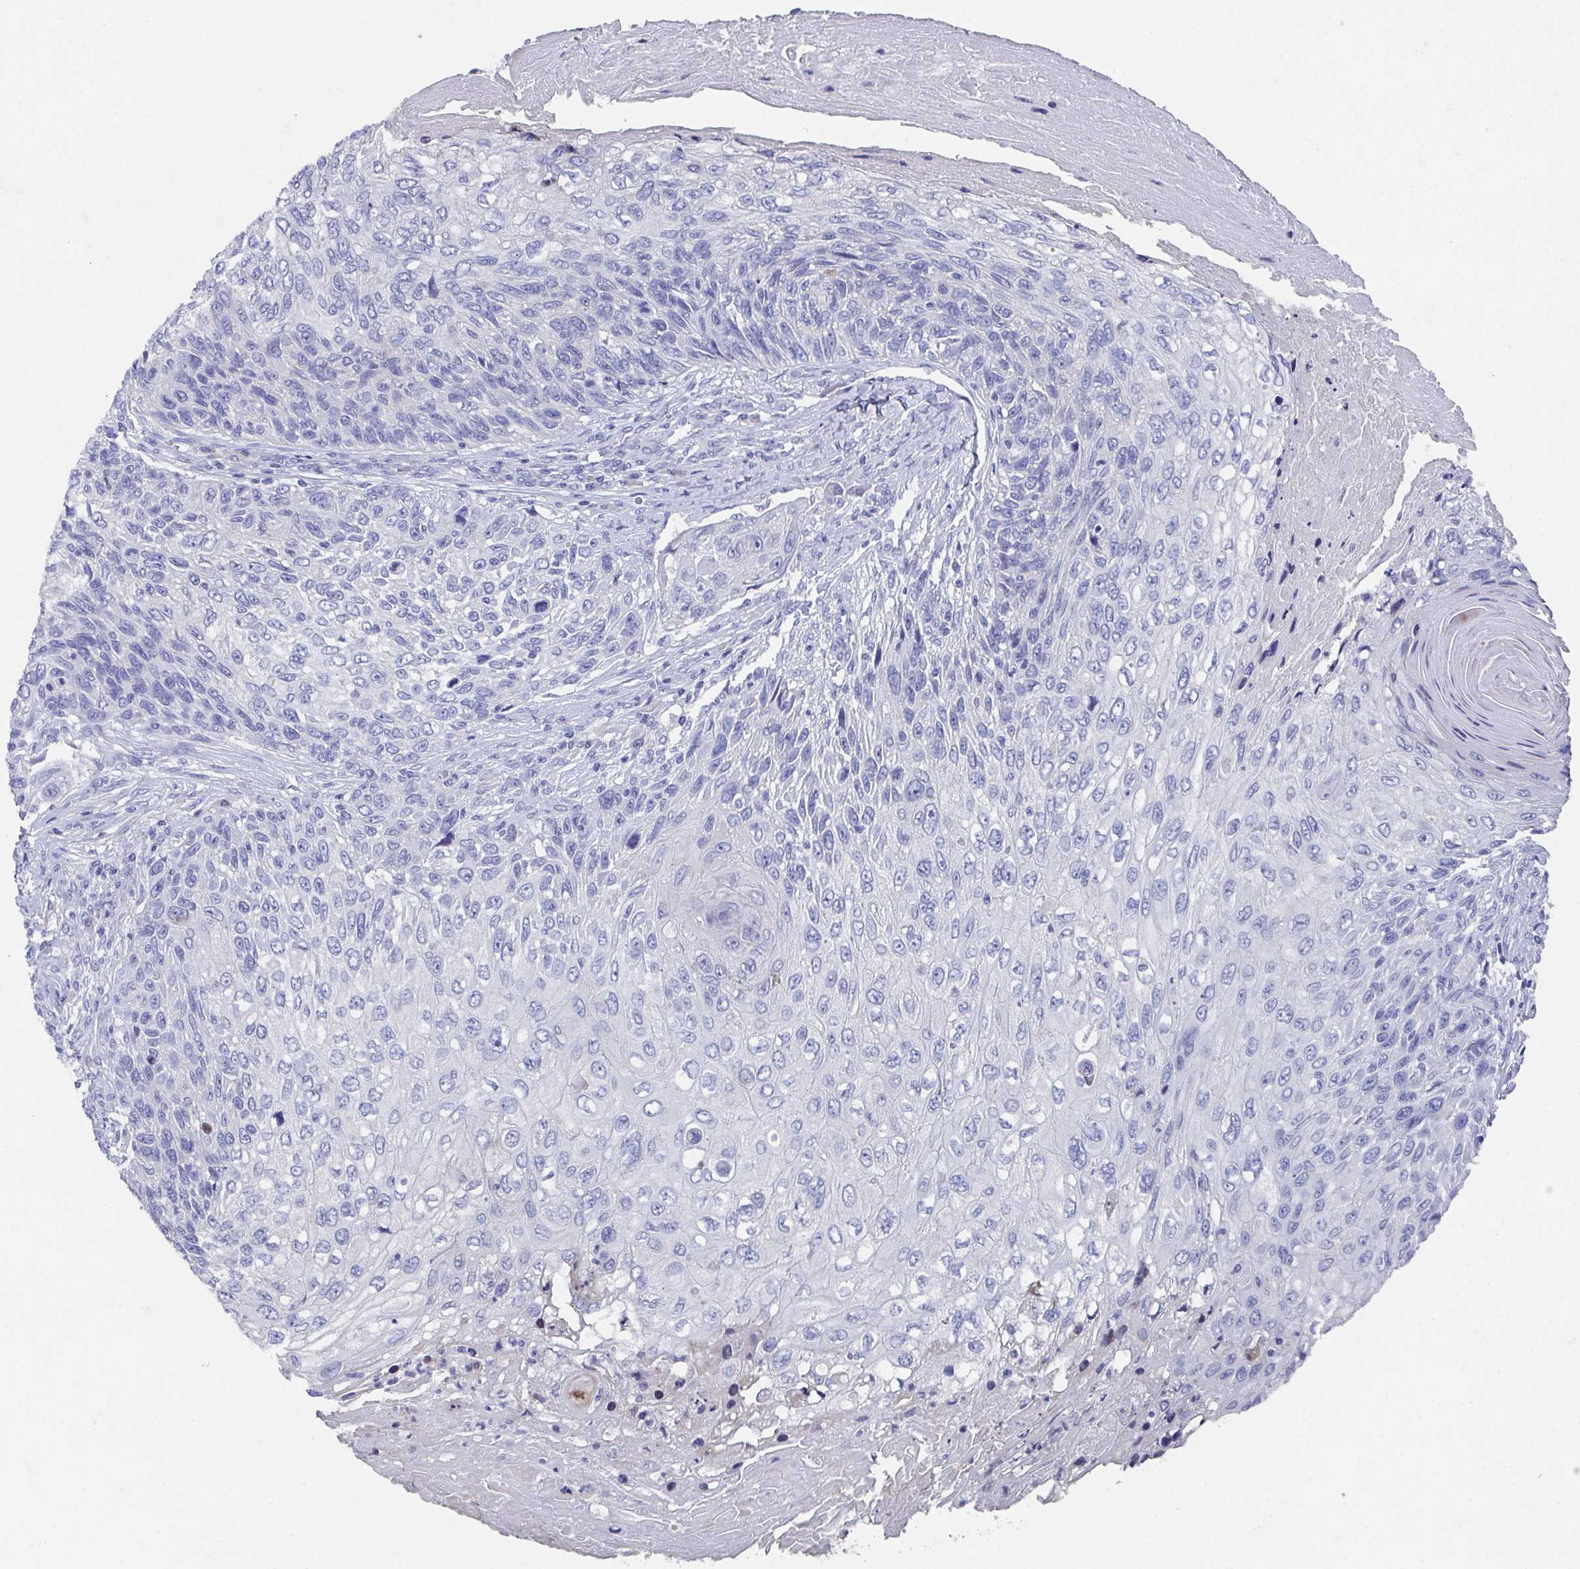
{"staining": {"intensity": "negative", "quantity": "none", "location": "none"}, "tissue": "skin cancer", "cell_type": "Tumor cells", "image_type": "cancer", "snomed": [{"axis": "morphology", "description": "Squamous cell carcinoma, NOS"}, {"axis": "topography", "description": "Skin"}], "caption": "IHC of human skin squamous cell carcinoma demonstrates no positivity in tumor cells.", "gene": "SSC4D", "patient": {"sex": "male", "age": 92}}